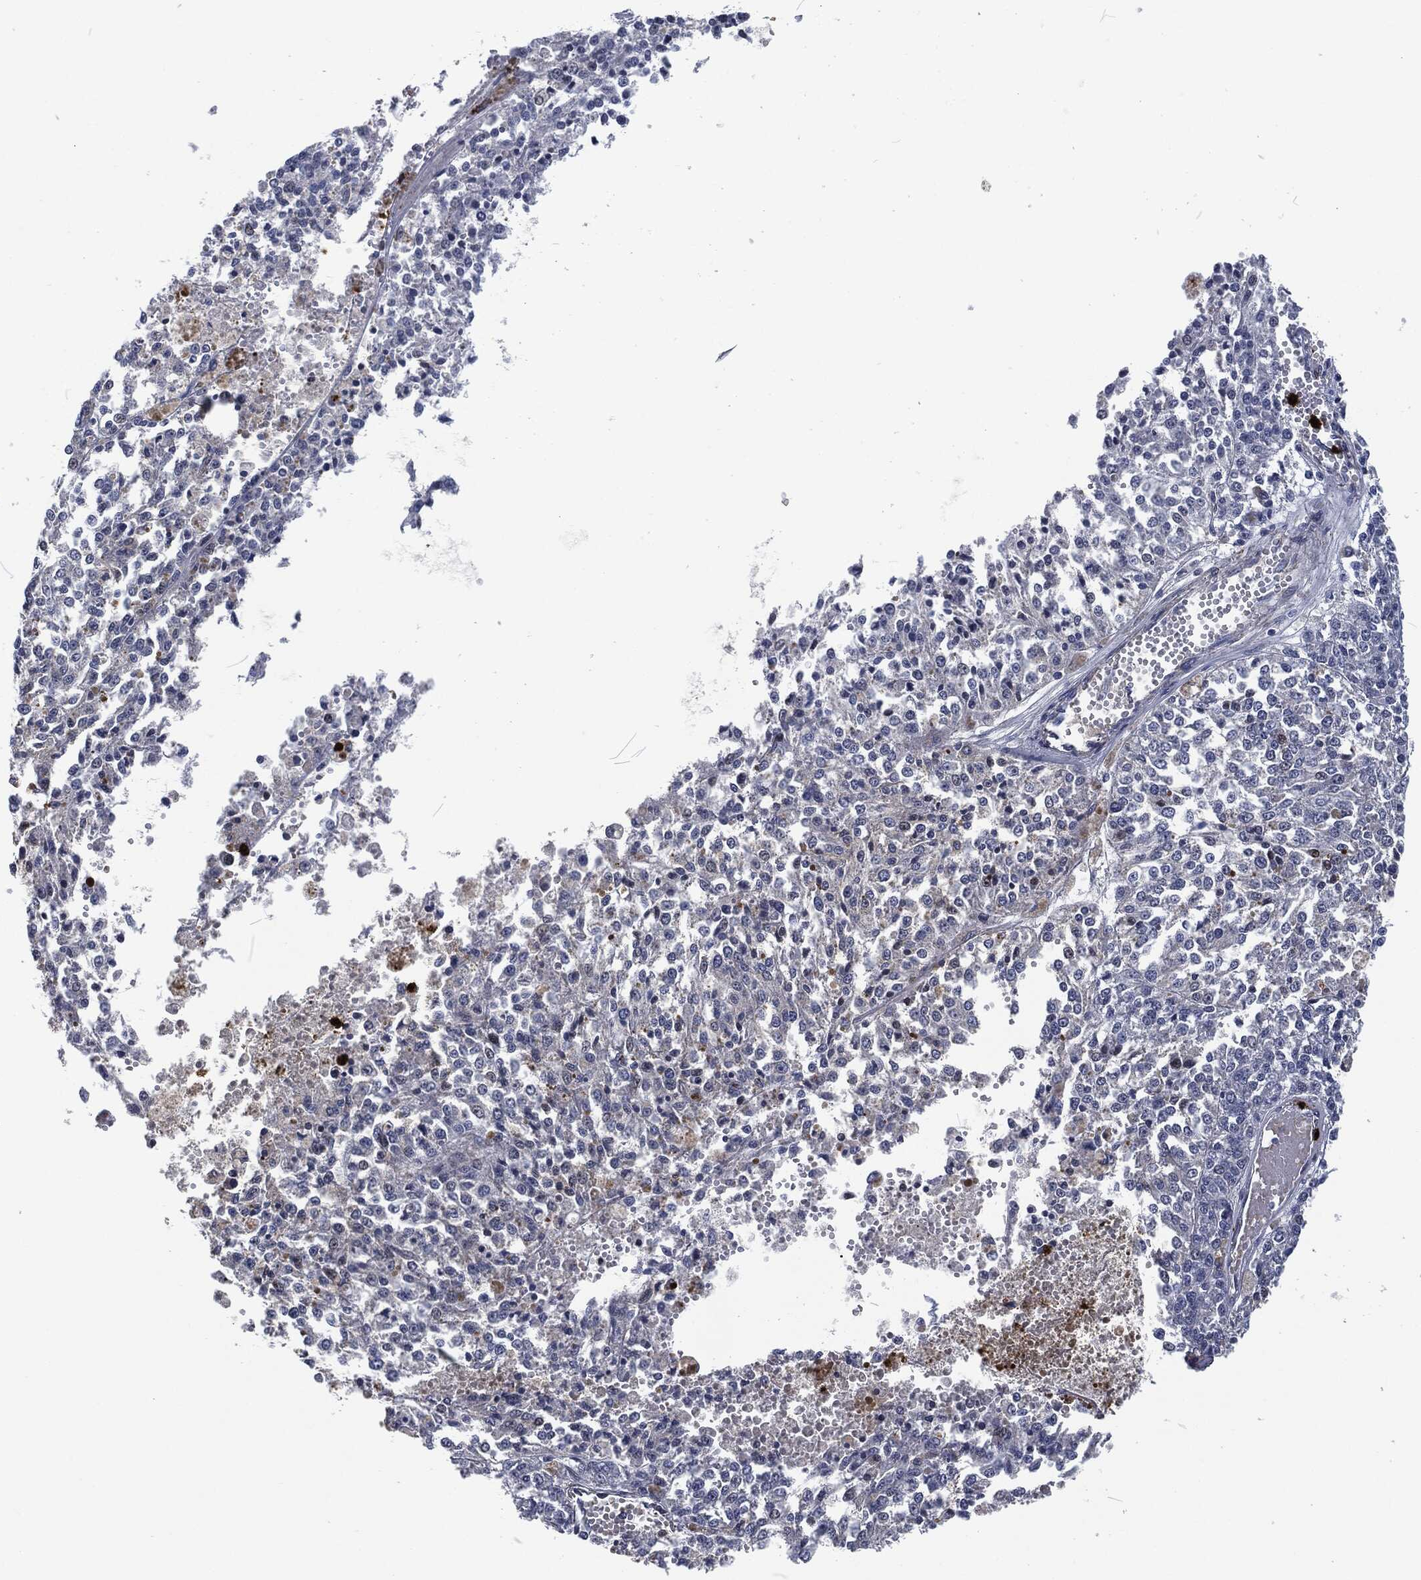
{"staining": {"intensity": "negative", "quantity": "none", "location": "none"}, "tissue": "melanoma", "cell_type": "Tumor cells", "image_type": "cancer", "snomed": [{"axis": "morphology", "description": "Malignant melanoma, Metastatic site"}, {"axis": "topography", "description": "Lymph node"}], "caption": "An immunohistochemistry (IHC) histopathology image of melanoma is shown. There is no staining in tumor cells of melanoma.", "gene": "MPO", "patient": {"sex": "female", "age": 64}}